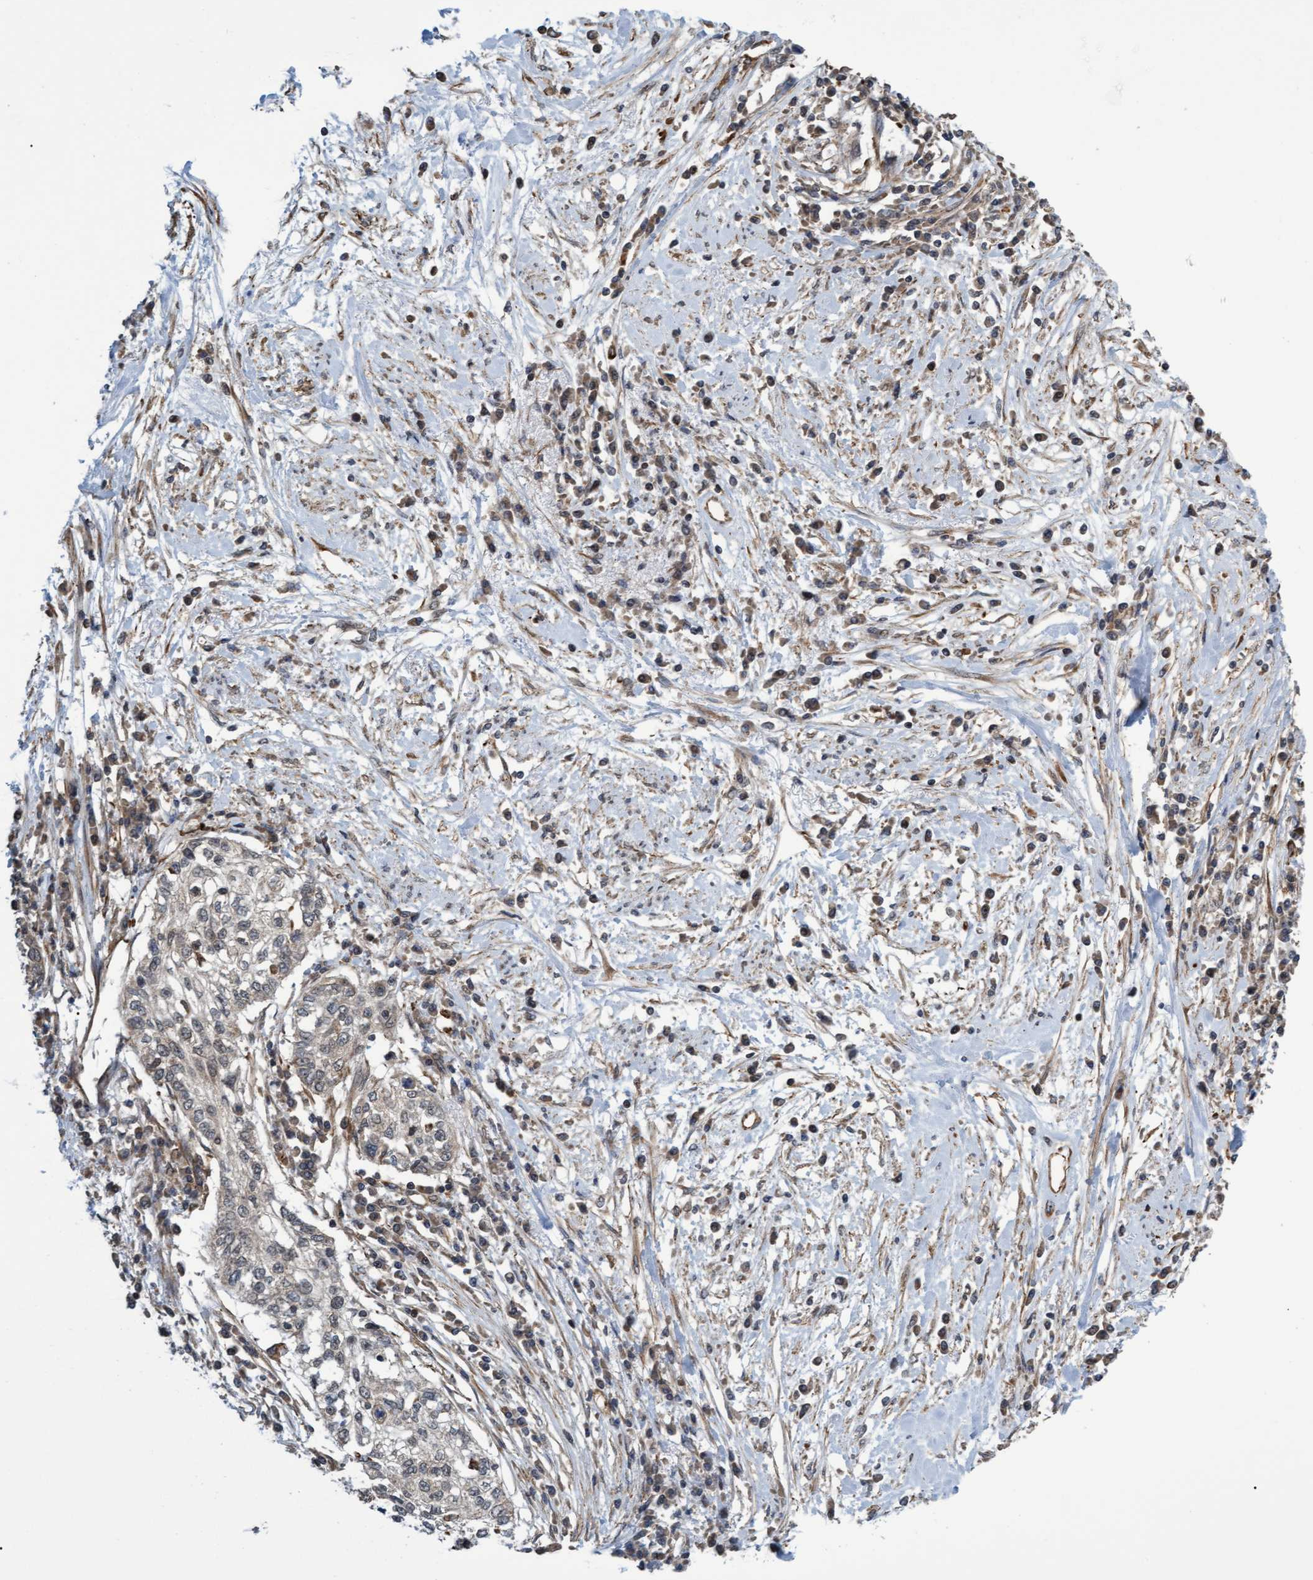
{"staining": {"intensity": "negative", "quantity": "none", "location": "none"}, "tissue": "cervical cancer", "cell_type": "Tumor cells", "image_type": "cancer", "snomed": [{"axis": "morphology", "description": "Squamous cell carcinoma, NOS"}, {"axis": "topography", "description": "Cervix"}], "caption": "Immunohistochemical staining of cervical cancer demonstrates no significant expression in tumor cells. (Stains: DAB (3,3'-diaminobenzidine) IHC with hematoxylin counter stain, Microscopy: brightfield microscopy at high magnification).", "gene": "TNFRSF10B", "patient": {"sex": "female", "age": 57}}